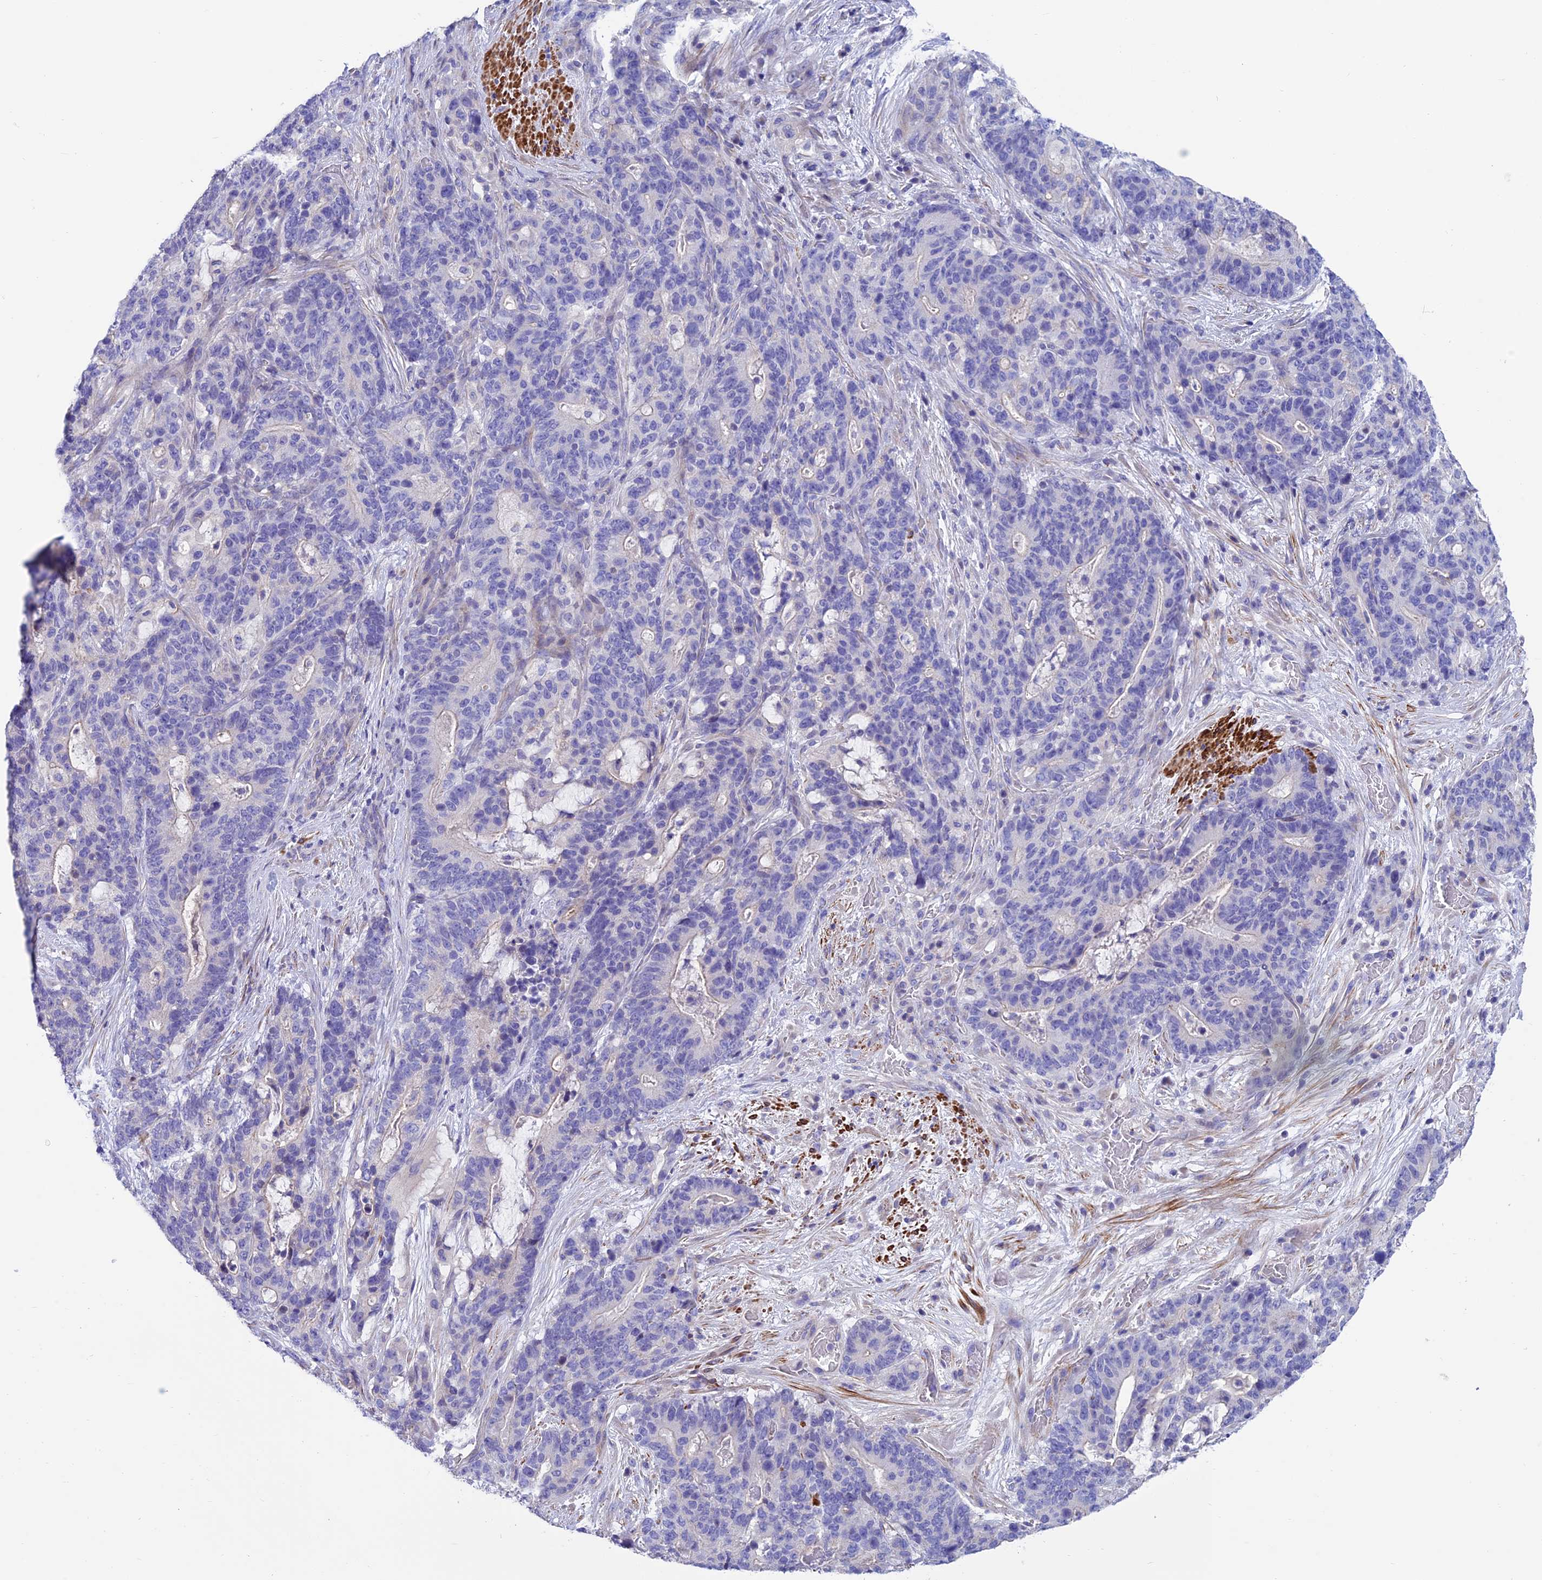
{"staining": {"intensity": "negative", "quantity": "none", "location": "none"}, "tissue": "stomach cancer", "cell_type": "Tumor cells", "image_type": "cancer", "snomed": [{"axis": "morphology", "description": "Normal tissue, NOS"}, {"axis": "morphology", "description": "Adenocarcinoma, NOS"}, {"axis": "topography", "description": "Stomach"}], "caption": "A histopathology image of human stomach cancer (adenocarcinoma) is negative for staining in tumor cells.", "gene": "FAM178B", "patient": {"sex": "female", "age": 64}}